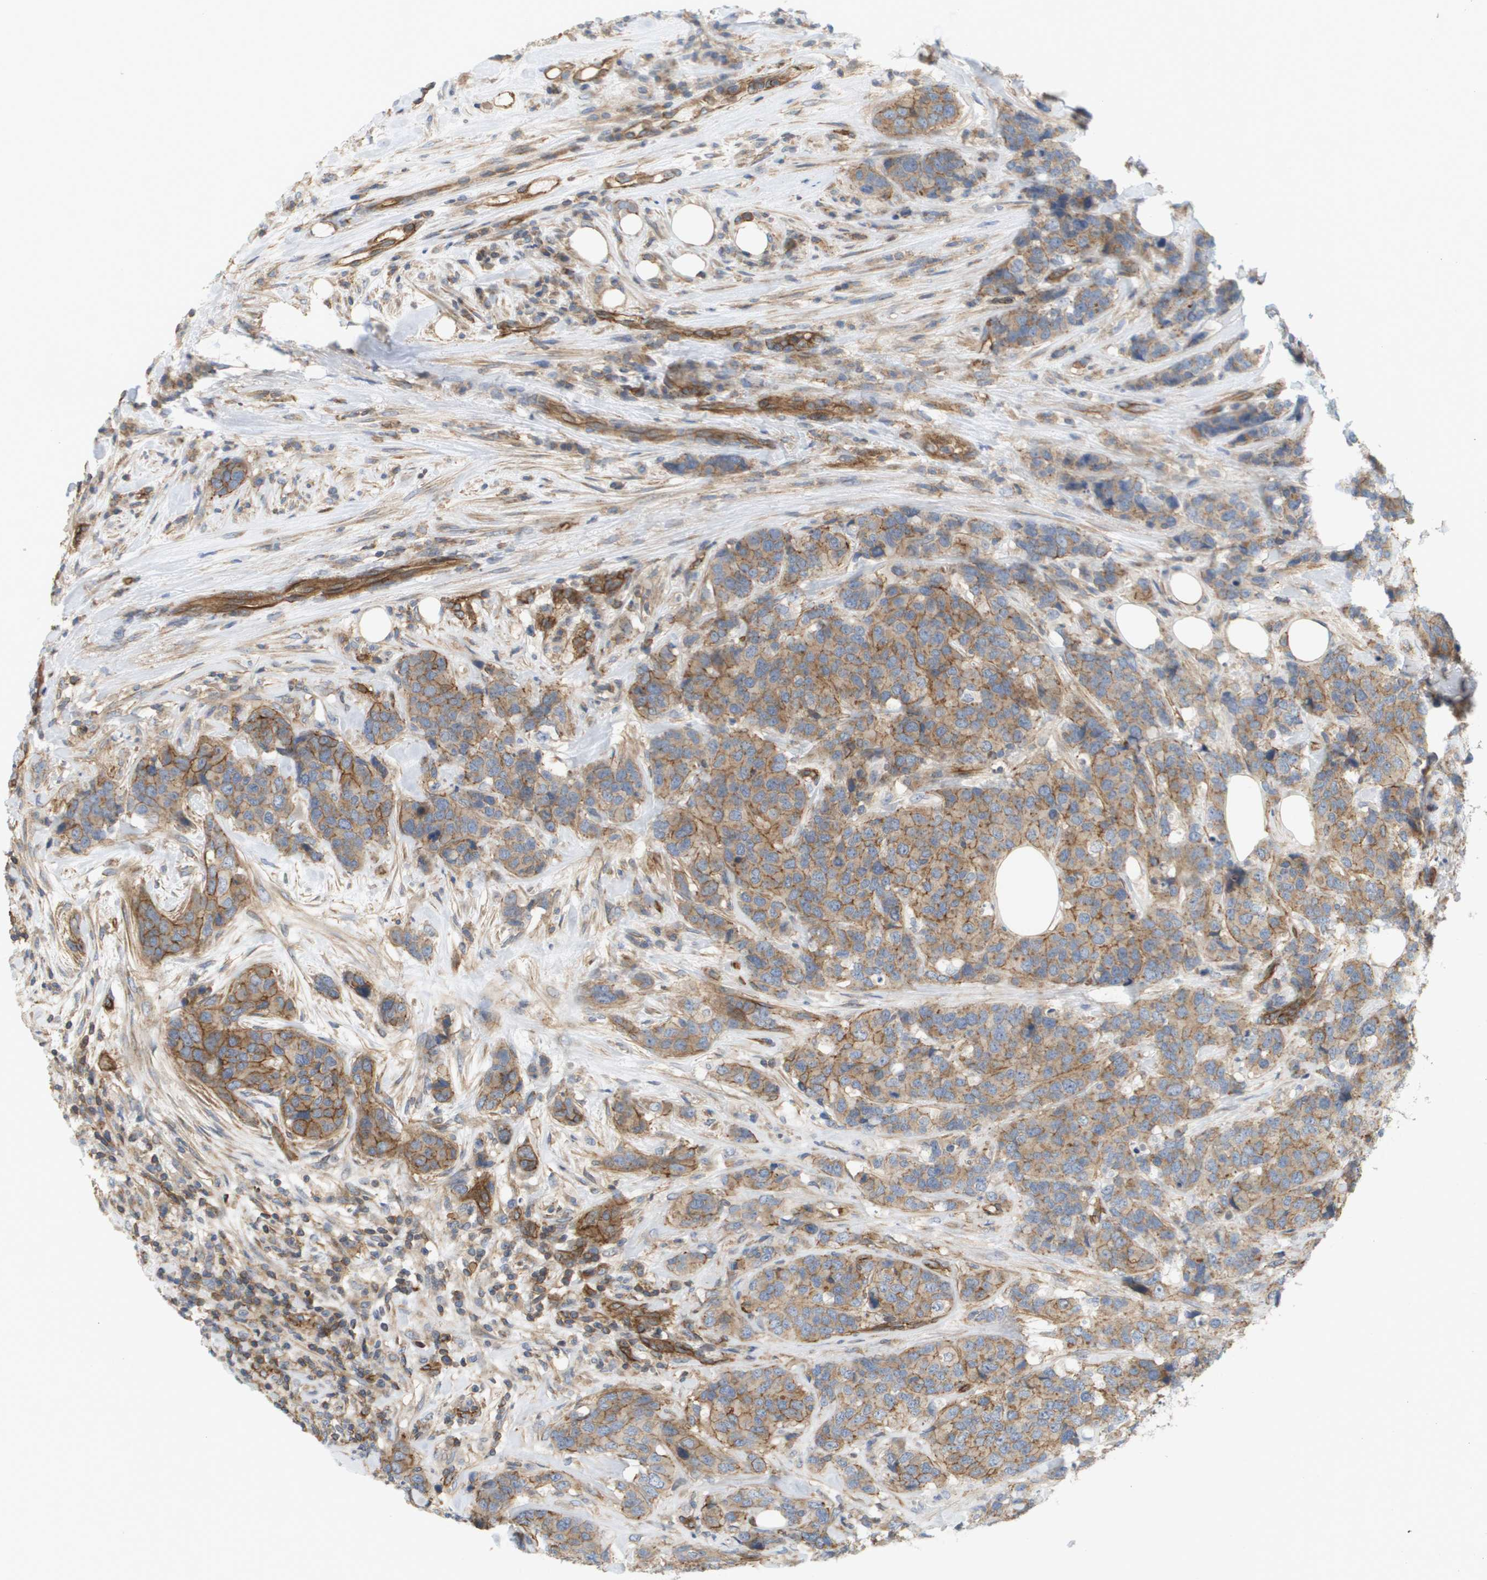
{"staining": {"intensity": "moderate", "quantity": "25%-75%", "location": "cytoplasmic/membranous"}, "tissue": "breast cancer", "cell_type": "Tumor cells", "image_type": "cancer", "snomed": [{"axis": "morphology", "description": "Lobular carcinoma"}, {"axis": "topography", "description": "Breast"}], "caption": "DAB (3,3'-diaminobenzidine) immunohistochemical staining of human lobular carcinoma (breast) displays moderate cytoplasmic/membranous protein positivity in about 25%-75% of tumor cells.", "gene": "SGMS2", "patient": {"sex": "female", "age": 59}}